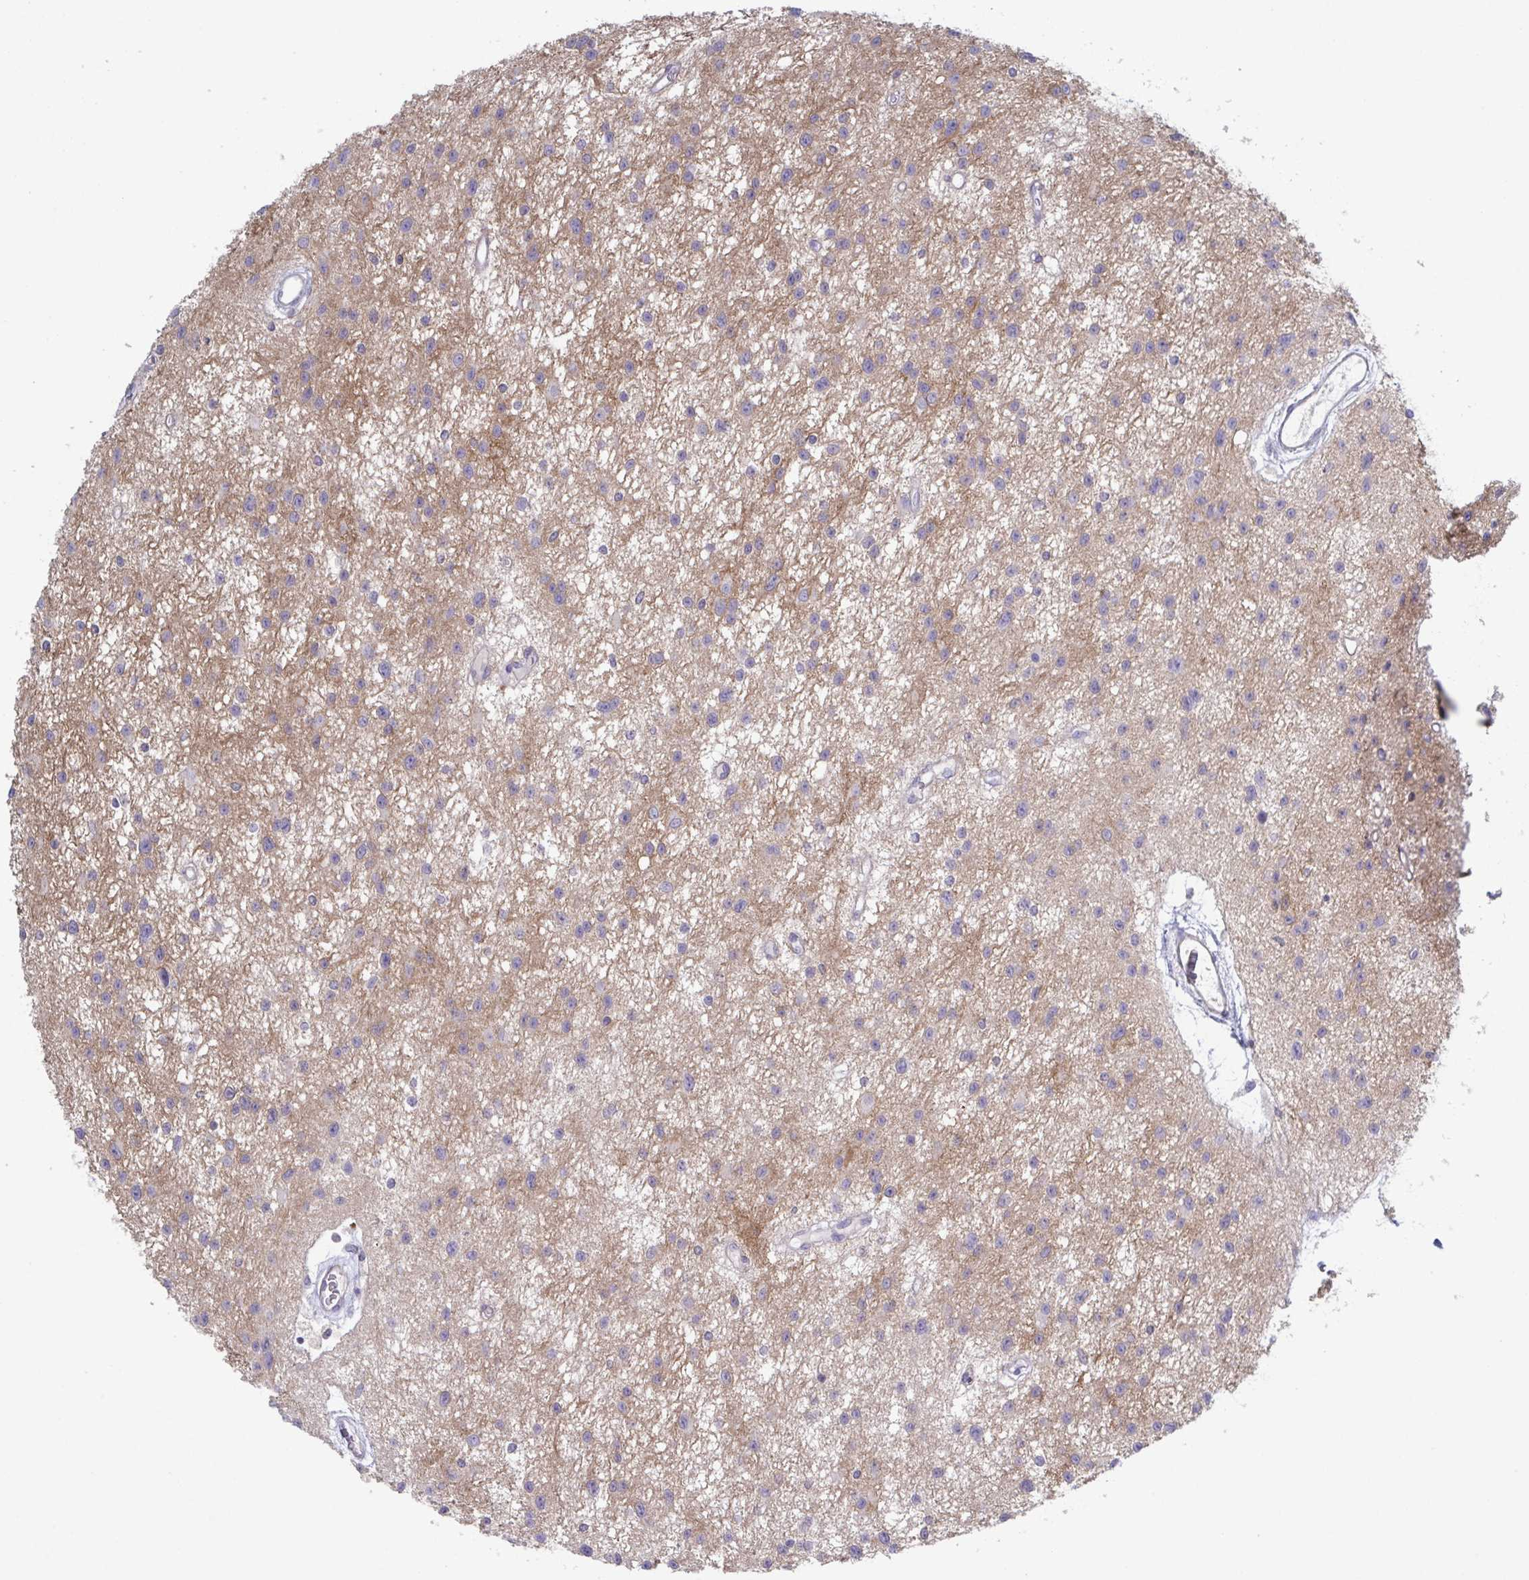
{"staining": {"intensity": "negative", "quantity": "none", "location": "none"}, "tissue": "glioma", "cell_type": "Tumor cells", "image_type": "cancer", "snomed": [{"axis": "morphology", "description": "Glioma, malignant, Low grade"}, {"axis": "topography", "description": "Brain"}], "caption": "Immunohistochemistry (IHC) photomicrograph of low-grade glioma (malignant) stained for a protein (brown), which reveals no positivity in tumor cells.", "gene": "STK26", "patient": {"sex": "male", "age": 43}}